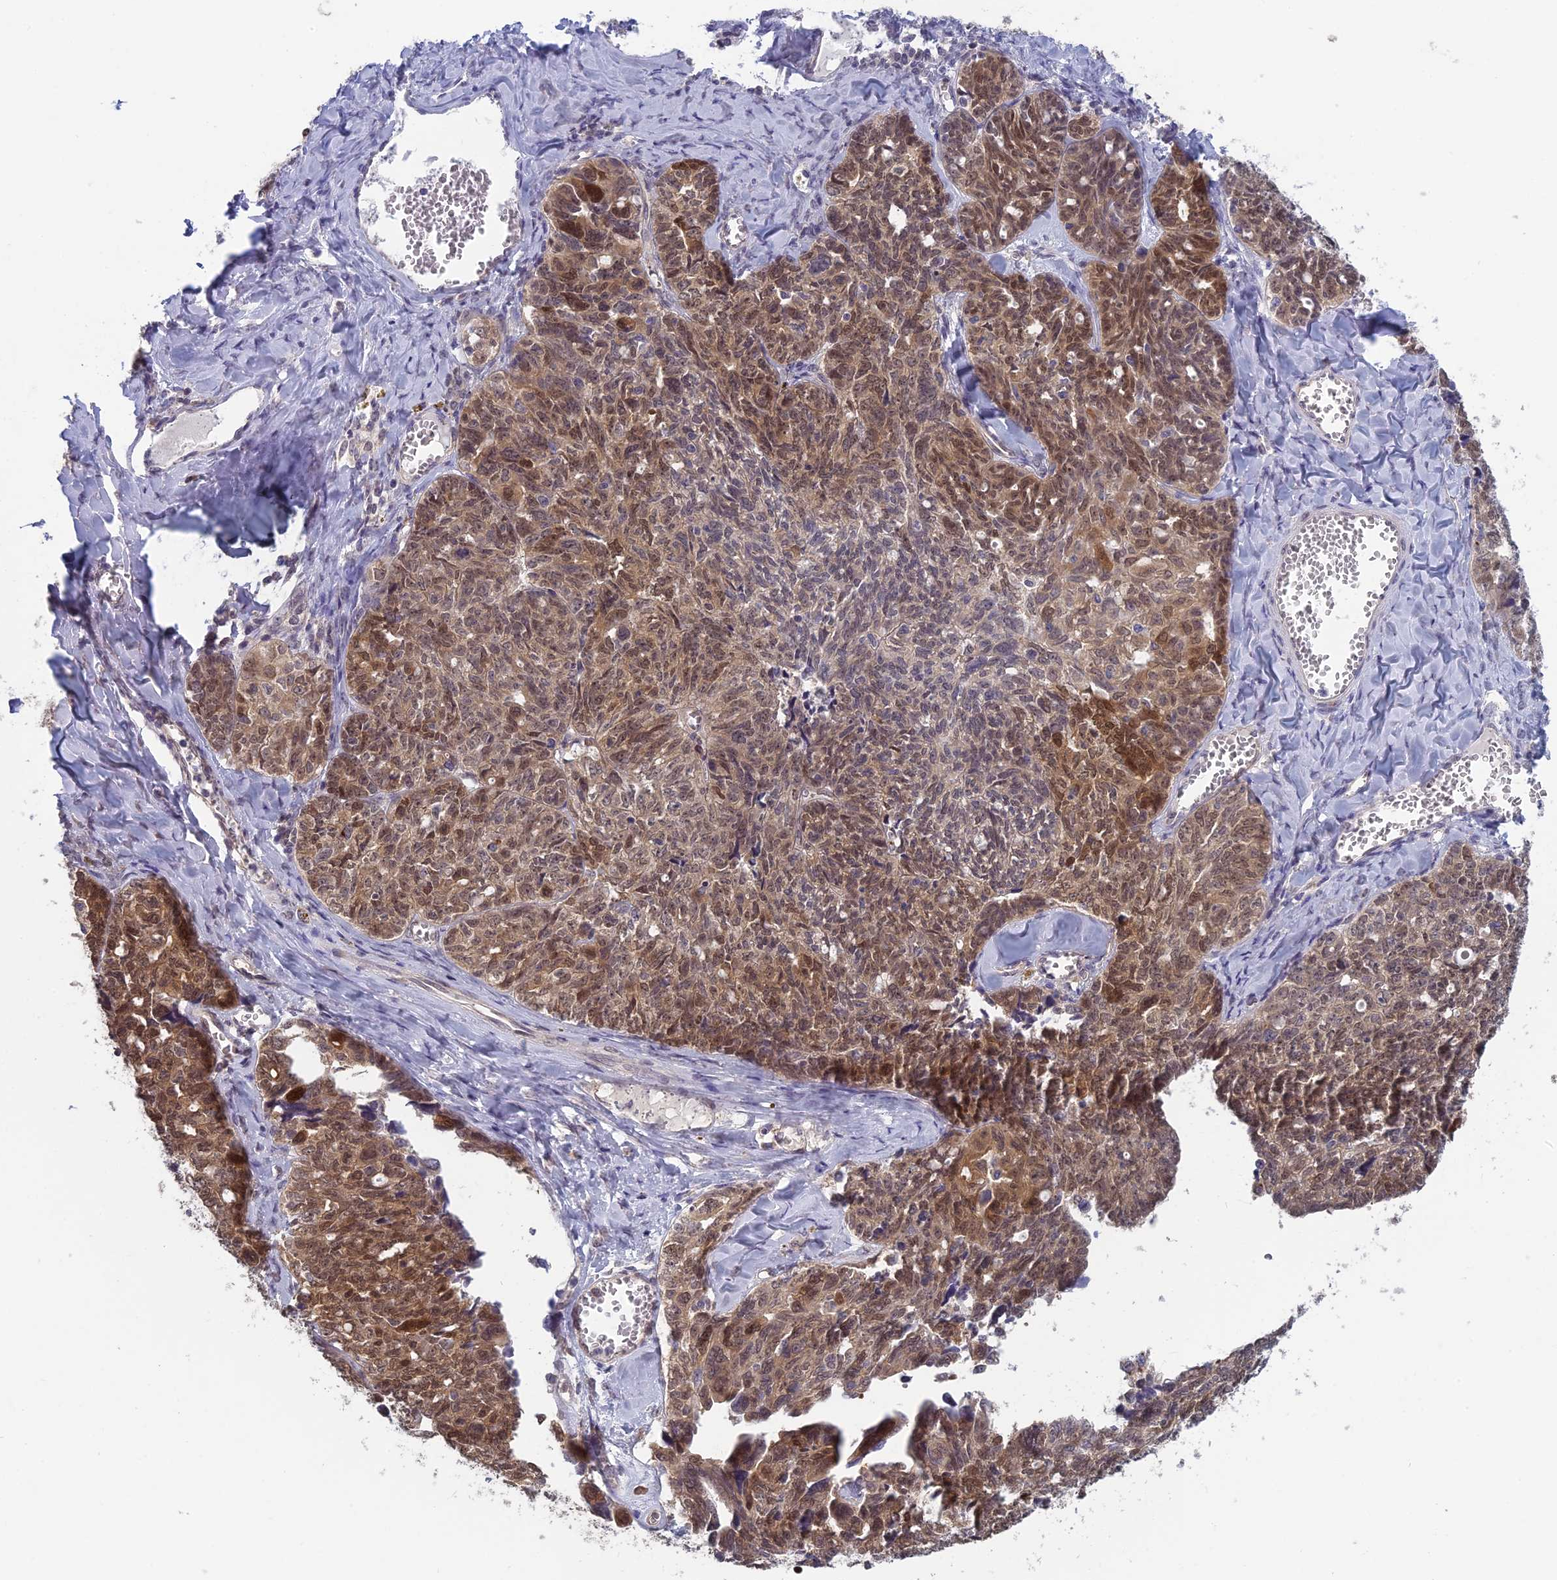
{"staining": {"intensity": "moderate", "quantity": "25%-75%", "location": "cytoplasmic/membranous,nuclear"}, "tissue": "ovarian cancer", "cell_type": "Tumor cells", "image_type": "cancer", "snomed": [{"axis": "morphology", "description": "Cystadenocarcinoma, serous, NOS"}, {"axis": "topography", "description": "Ovary"}], "caption": "Protein staining of ovarian serous cystadenocarcinoma tissue displays moderate cytoplasmic/membranous and nuclear expression in about 25%-75% of tumor cells. Using DAB (brown) and hematoxylin (blue) stains, captured at high magnification using brightfield microscopy.", "gene": "MRI1", "patient": {"sex": "female", "age": 79}}